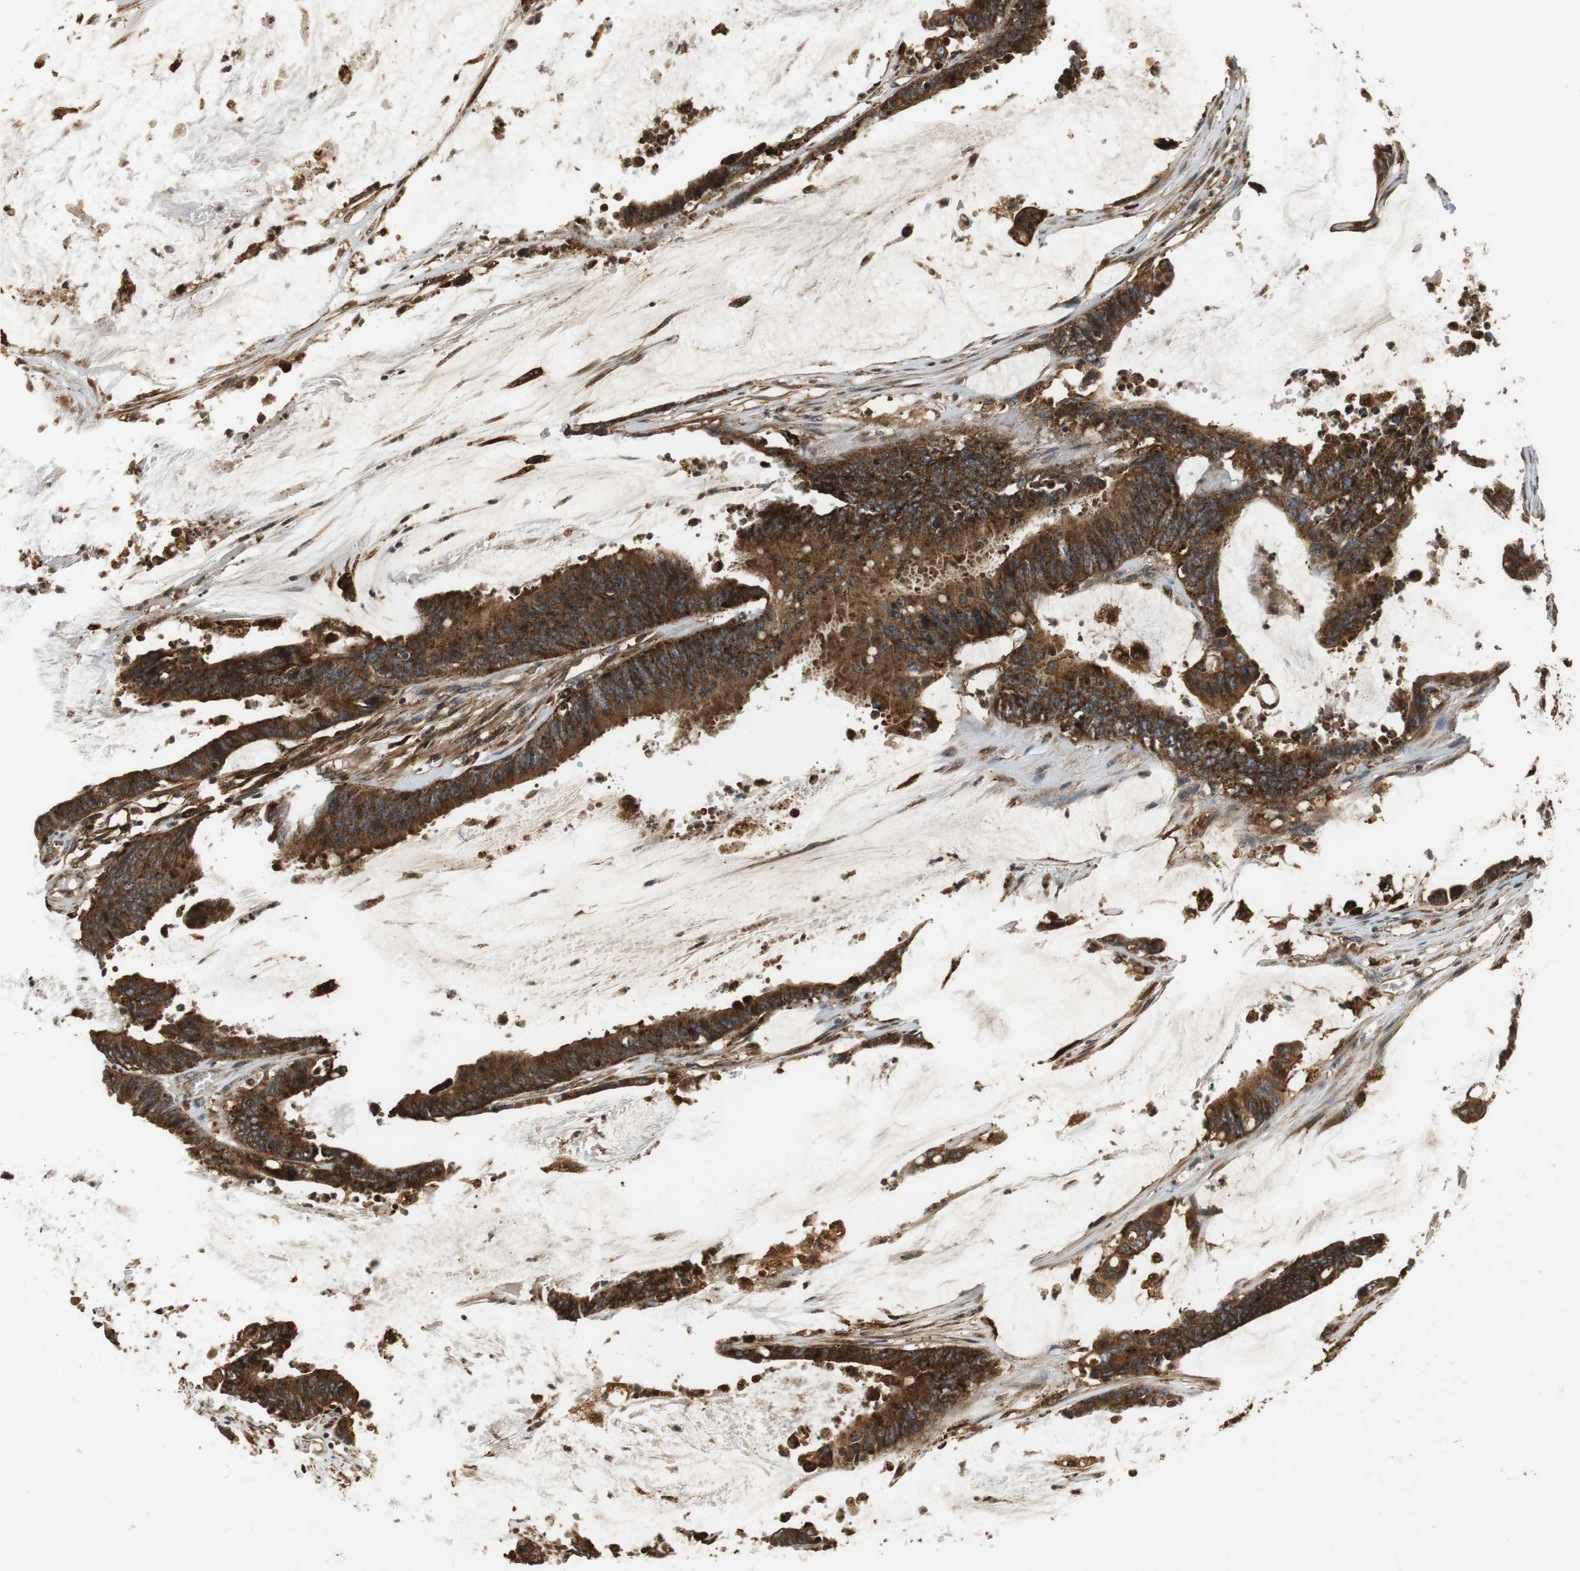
{"staining": {"intensity": "strong", "quantity": ">75%", "location": "cytoplasmic/membranous"}, "tissue": "colorectal cancer", "cell_type": "Tumor cells", "image_type": "cancer", "snomed": [{"axis": "morphology", "description": "Adenocarcinoma, NOS"}, {"axis": "topography", "description": "Rectum"}], "caption": "A brown stain highlights strong cytoplasmic/membranous expression of a protein in human colorectal cancer tumor cells.", "gene": "TXNRD1", "patient": {"sex": "female", "age": 66}}